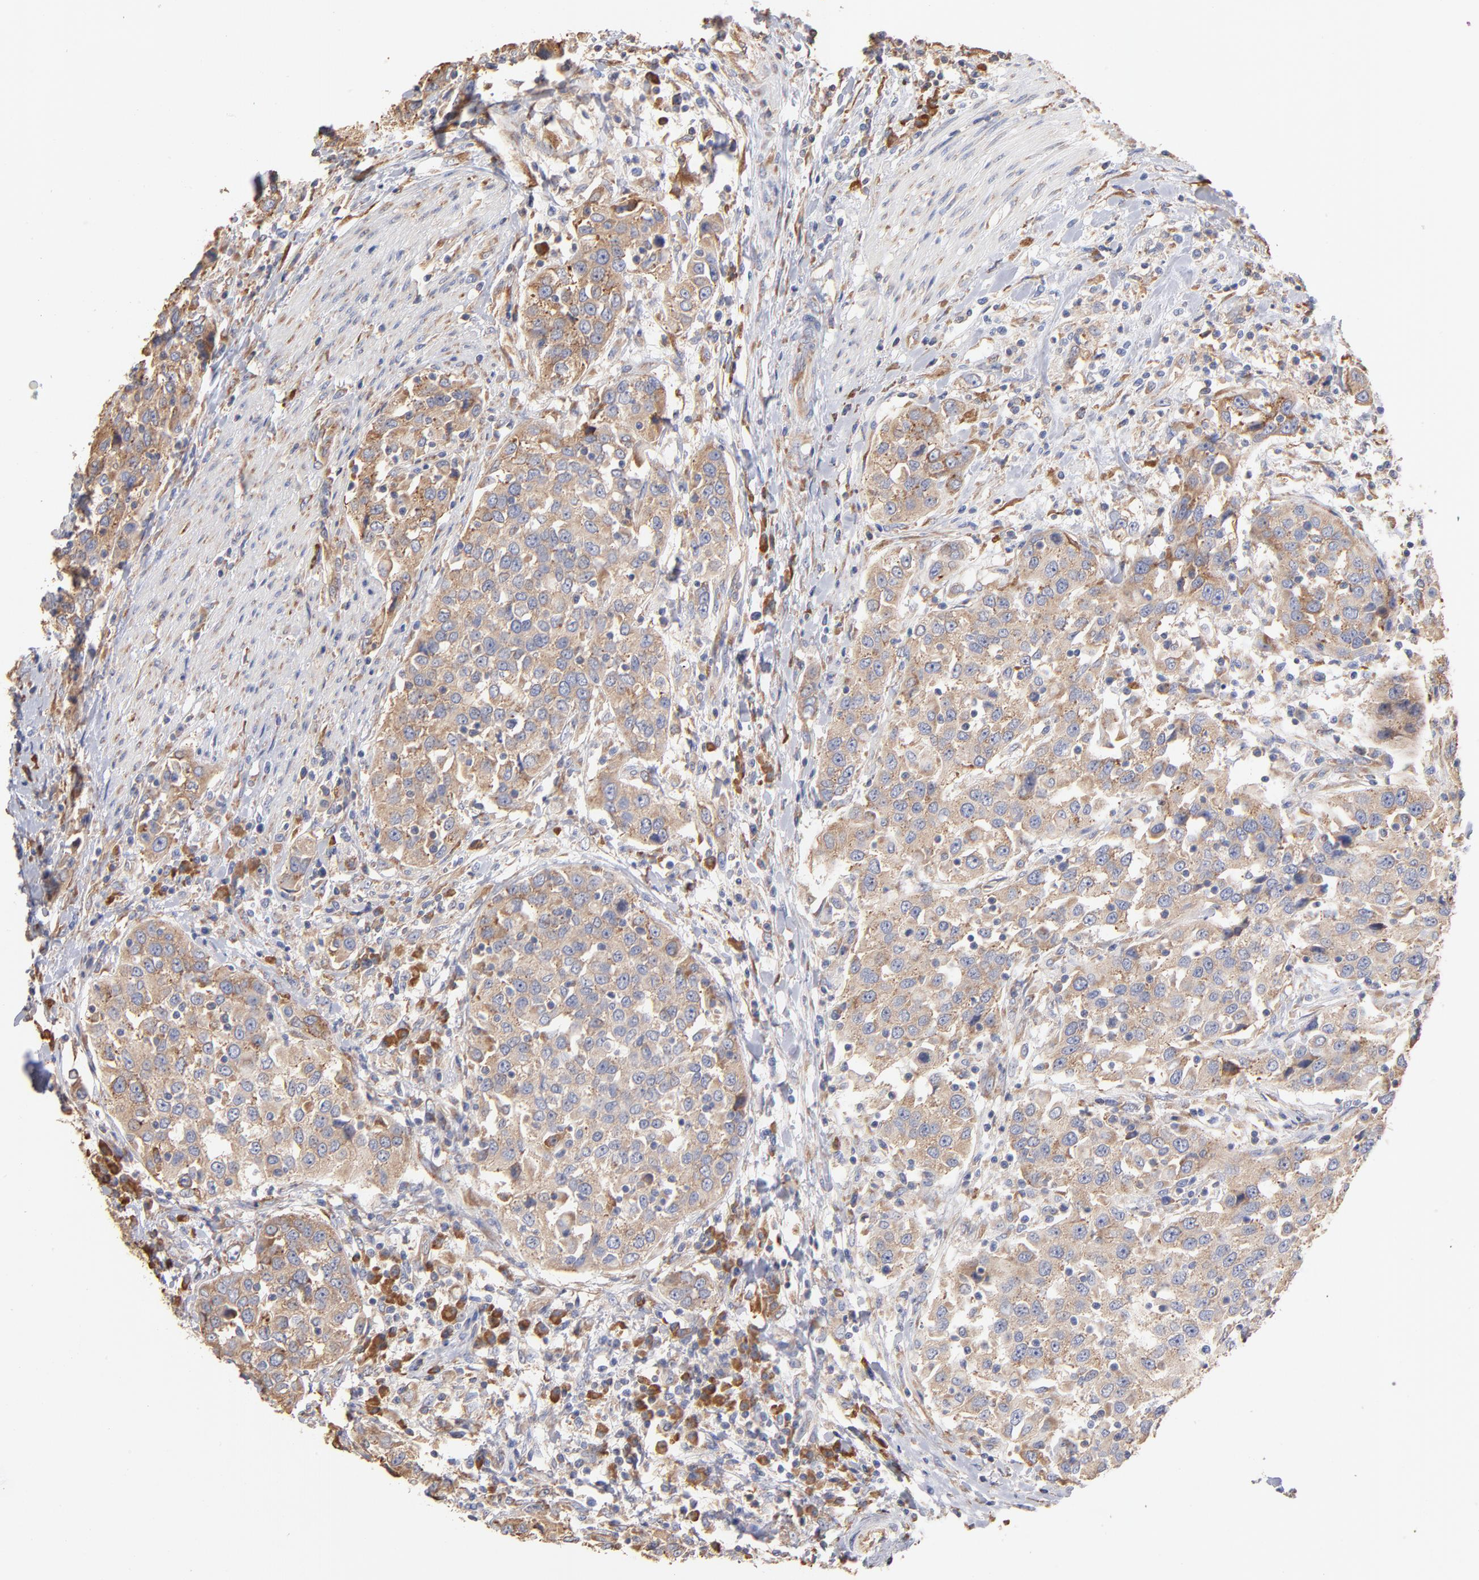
{"staining": {"intensity": "weak", "quantity": "25%-75%", "location": "cytoplasmic/membranous"}, "tissue": "urothelial cancer", "cell_type": "Tumor cells", "image_type": "cancer", "snomed": [{"axis": "morphology", "description": "Urothelial carcinoma, High grade"}, {"axis": "topography", "description": "Urinary bladder"}], "caption": "Human urothelial cancer stained with a protein marker reveals weak staining in tumor cells.", "gene": "RPL9", "patient": {"sex": "female", "age": 80}}